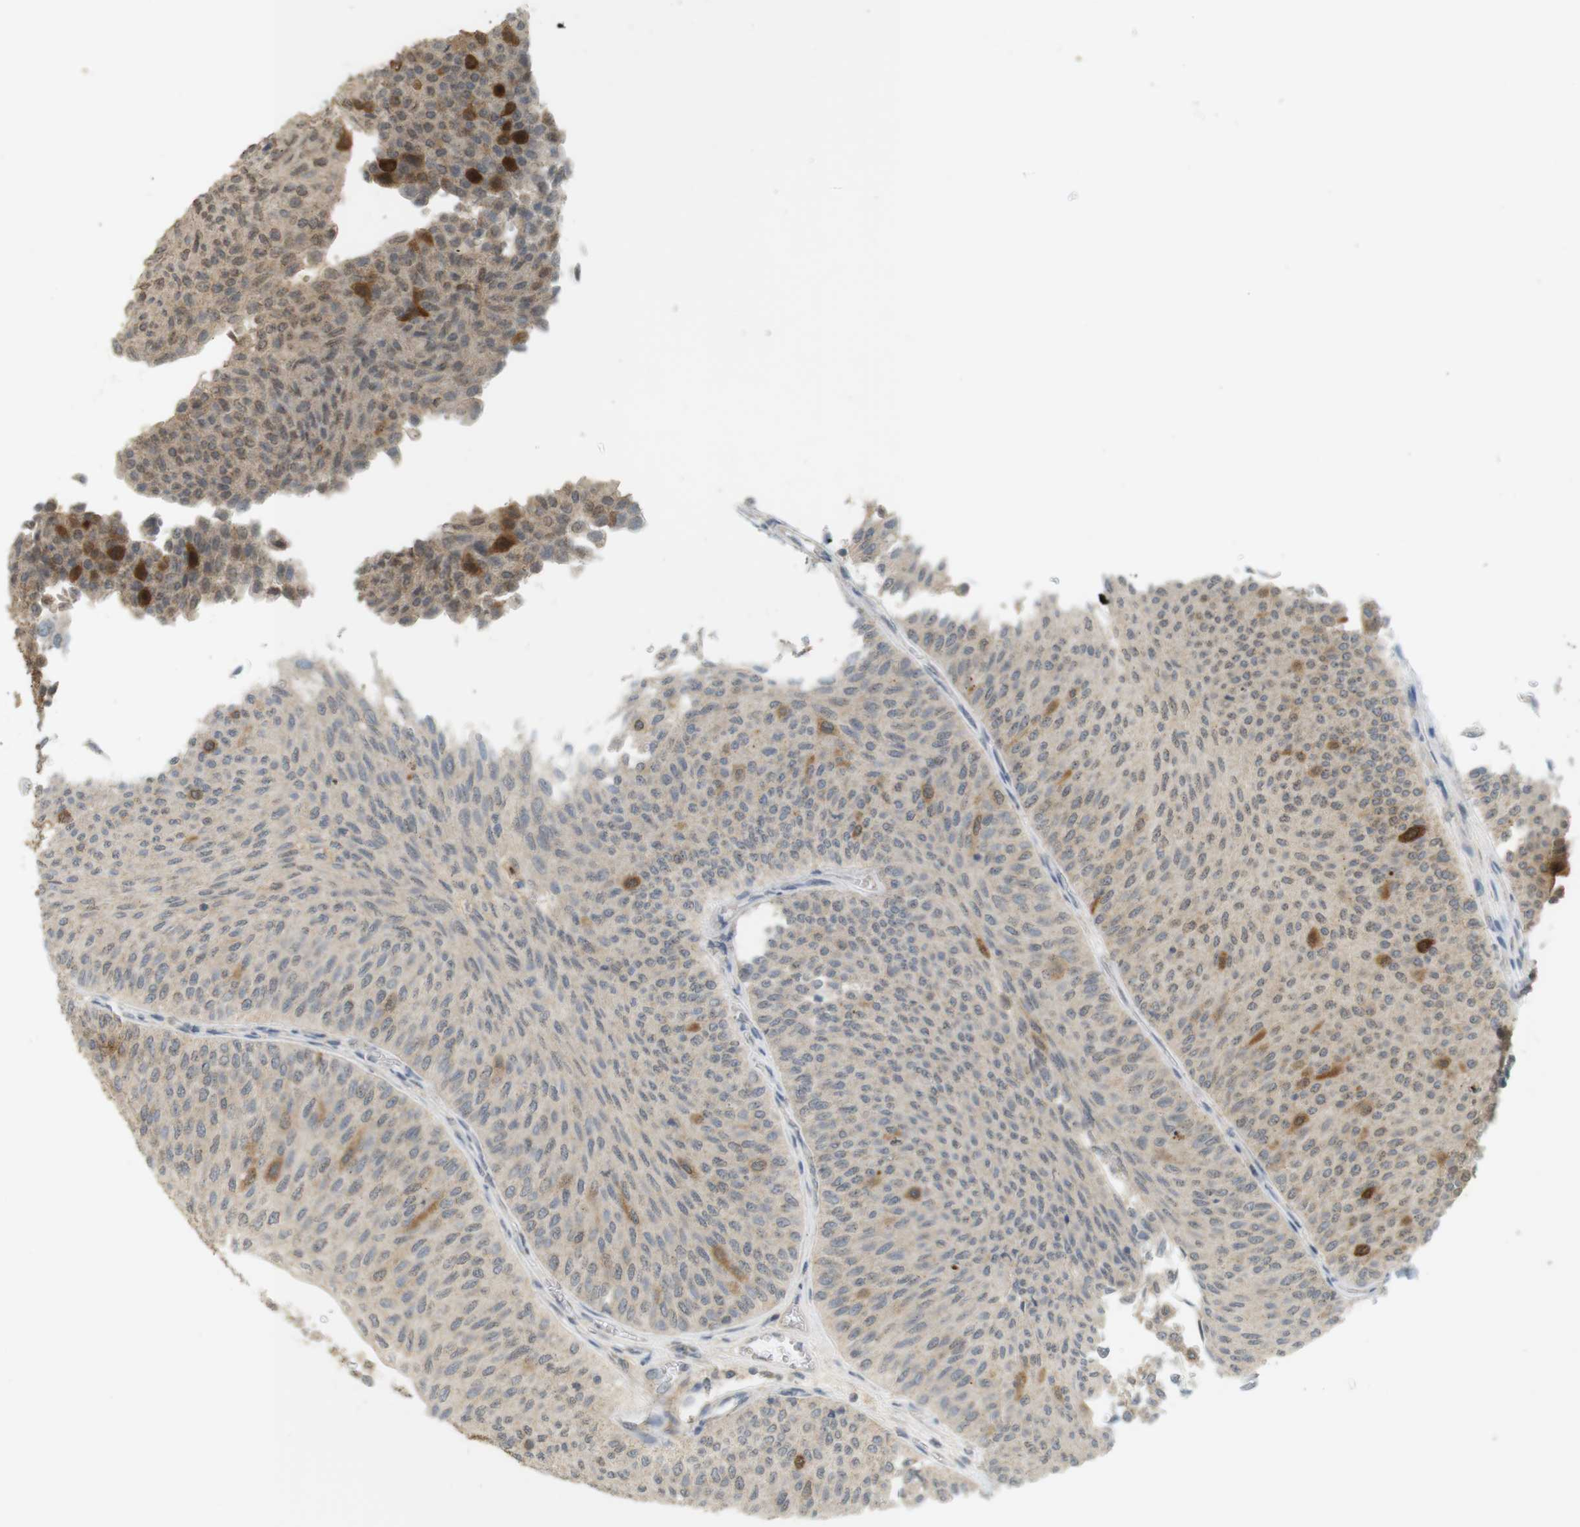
{"staining": {"intensity": "strong", "quantity": "<25%", "location": "cytoplasmic/membranous"}, "tissue": "urothelial cancer", "cell_type": "Tumor cells", "image_type": "cancer", "snomed": [{"axis": "morphology", "description": "Urothelial carcinoma, Low grade"}, {"axis": "topography", "description": "Urinary bladder"}], "caption": "This histopathology image displays IHC staining of urothelial carcinoma (low-grade), with medium strong cytoplasmic/membranous staining in approximately <25% of tumor cells.", "gene": "TTK", "patient": {"sex": "male", "age": 78}}